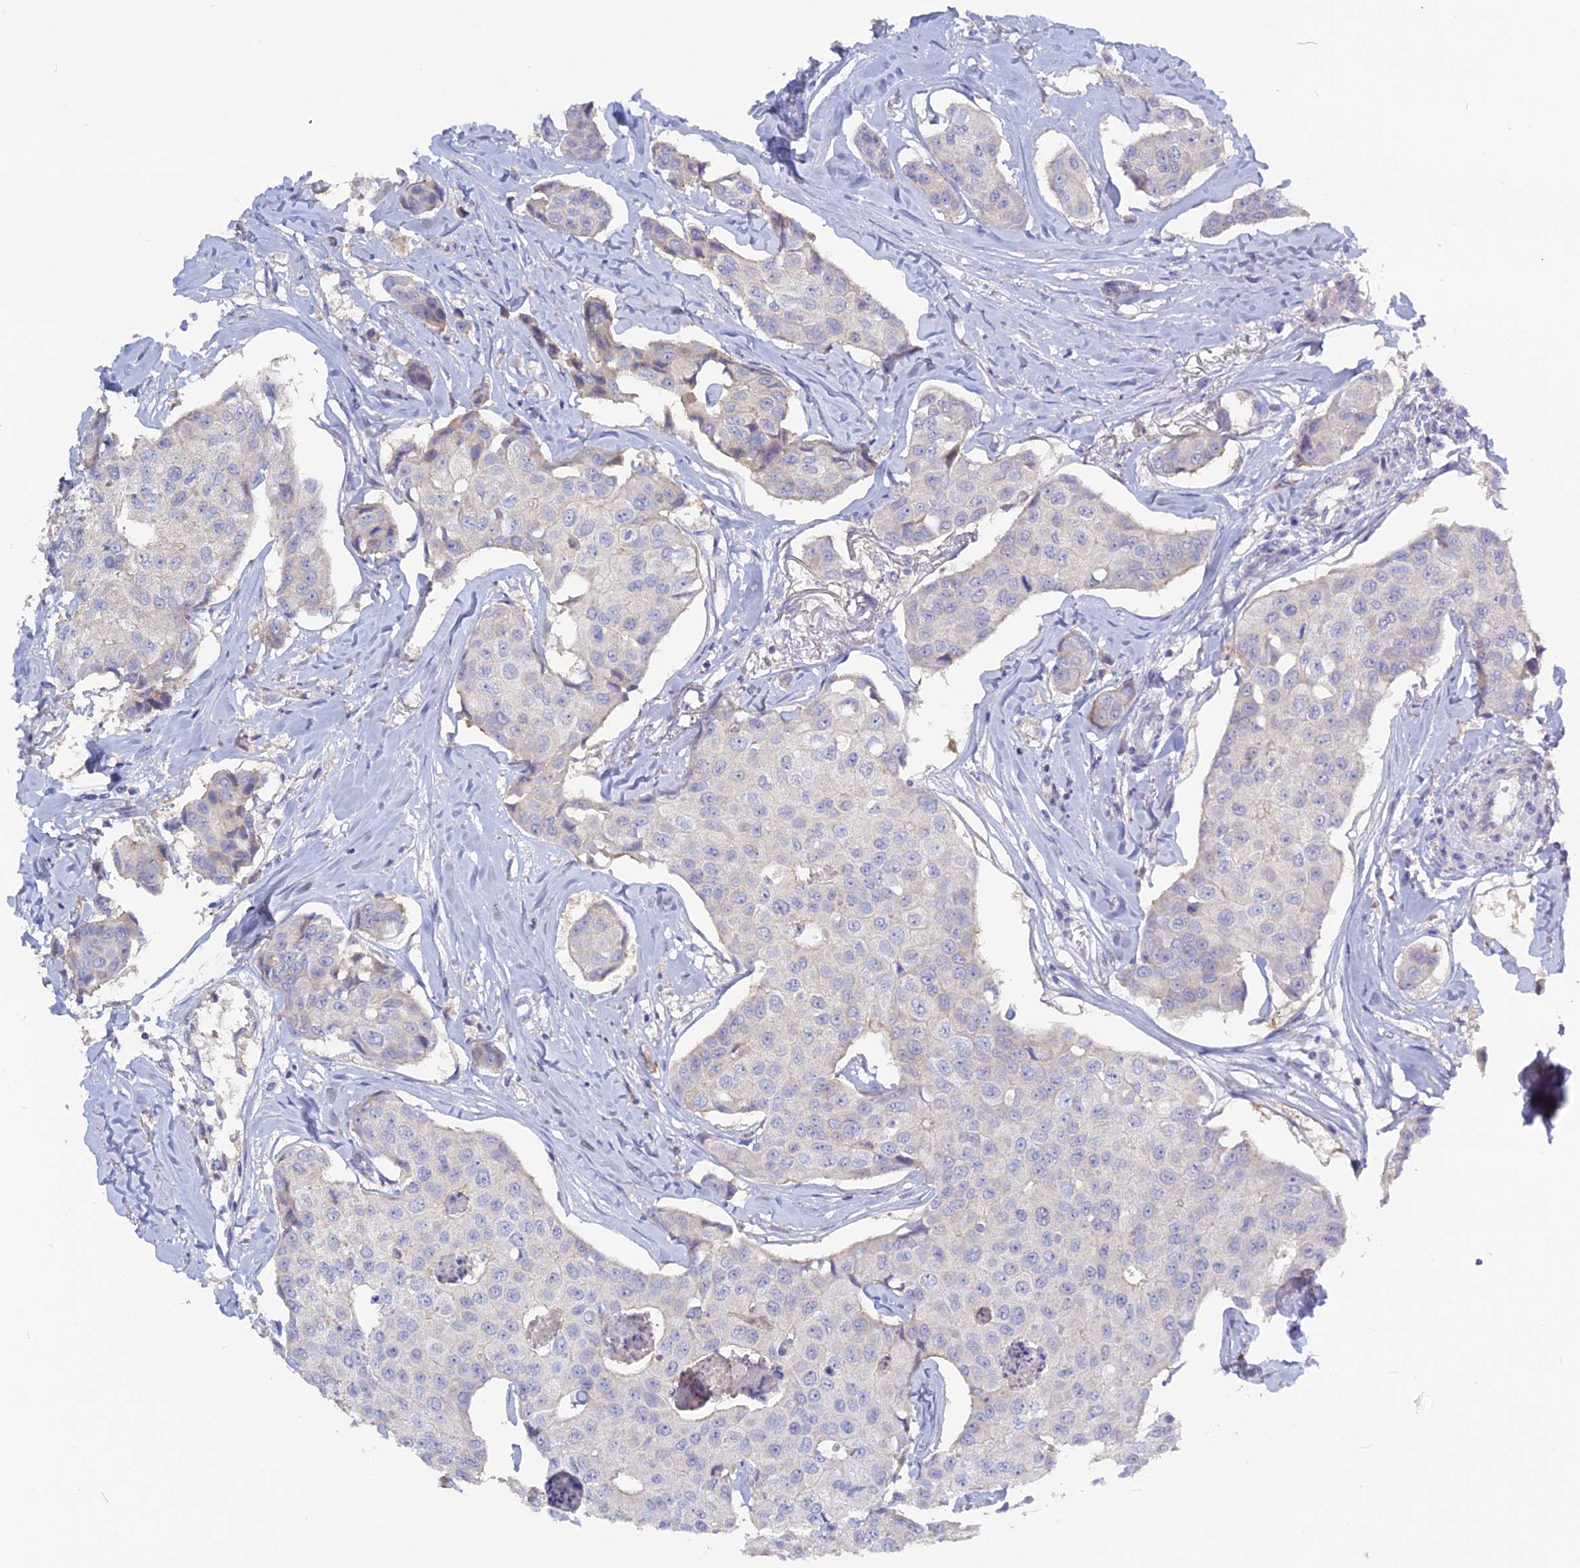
{"staining": {"intensity": "negative", "quantity": "none", "location": "none"}, "tissue": "breast cancer", "cell_type": "Tumor cells", "image_type": "cancer", "snomed": [{"axis": "morphology", "description": "Duct carcinoma"}, {"axis": "topography", "description": "Breast"}], "caption": "A high-resolution image shows IHC staining of infiltrating ductal carcinoma (breast), which displays no significant expression in tumor cells.", "gene": "ADGRA1", "patient": {"sex": "female", "age": 80}}